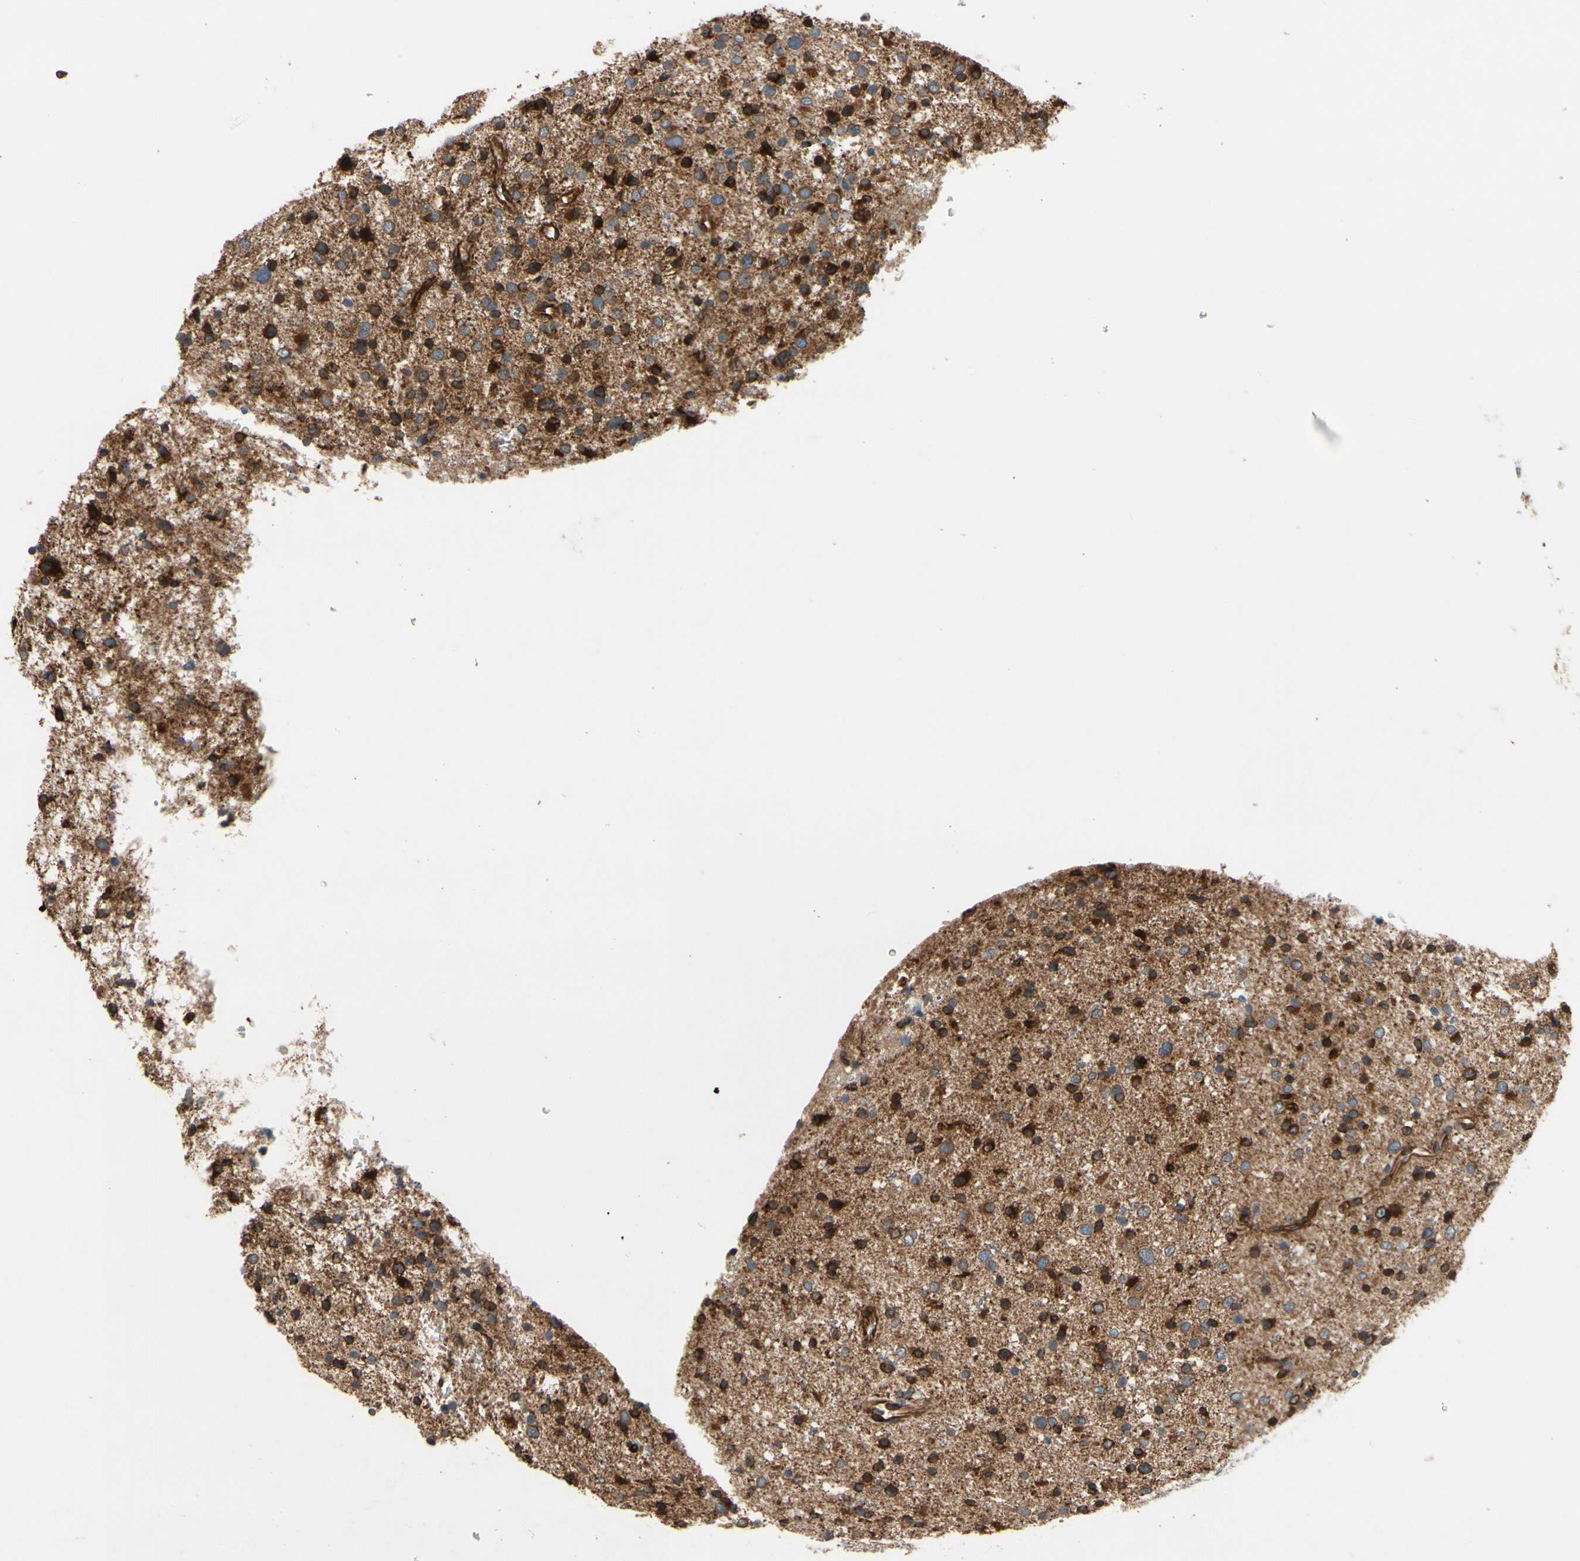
{"staining": {"intensity": "strong", "quantity": ">75%", "location": "cytoplasmic/membranous"}, "tissue": "glioma", "cell_type": "Tumor cells", "image_type": "cancer", "snomed": [{"axis": "morphology", "description": "Glioma, malignant, Low grade"}, {"axis": "topography", "description": "Brain"}], "caption": "Low-grade glioma (malignant) stained for a protein (brown) displays strong cytoplasmic/membranous positive expression in about >75% of tumor cells.", "gene": "PRXL2A", "patient": {"sex": "female", "age": 37}}